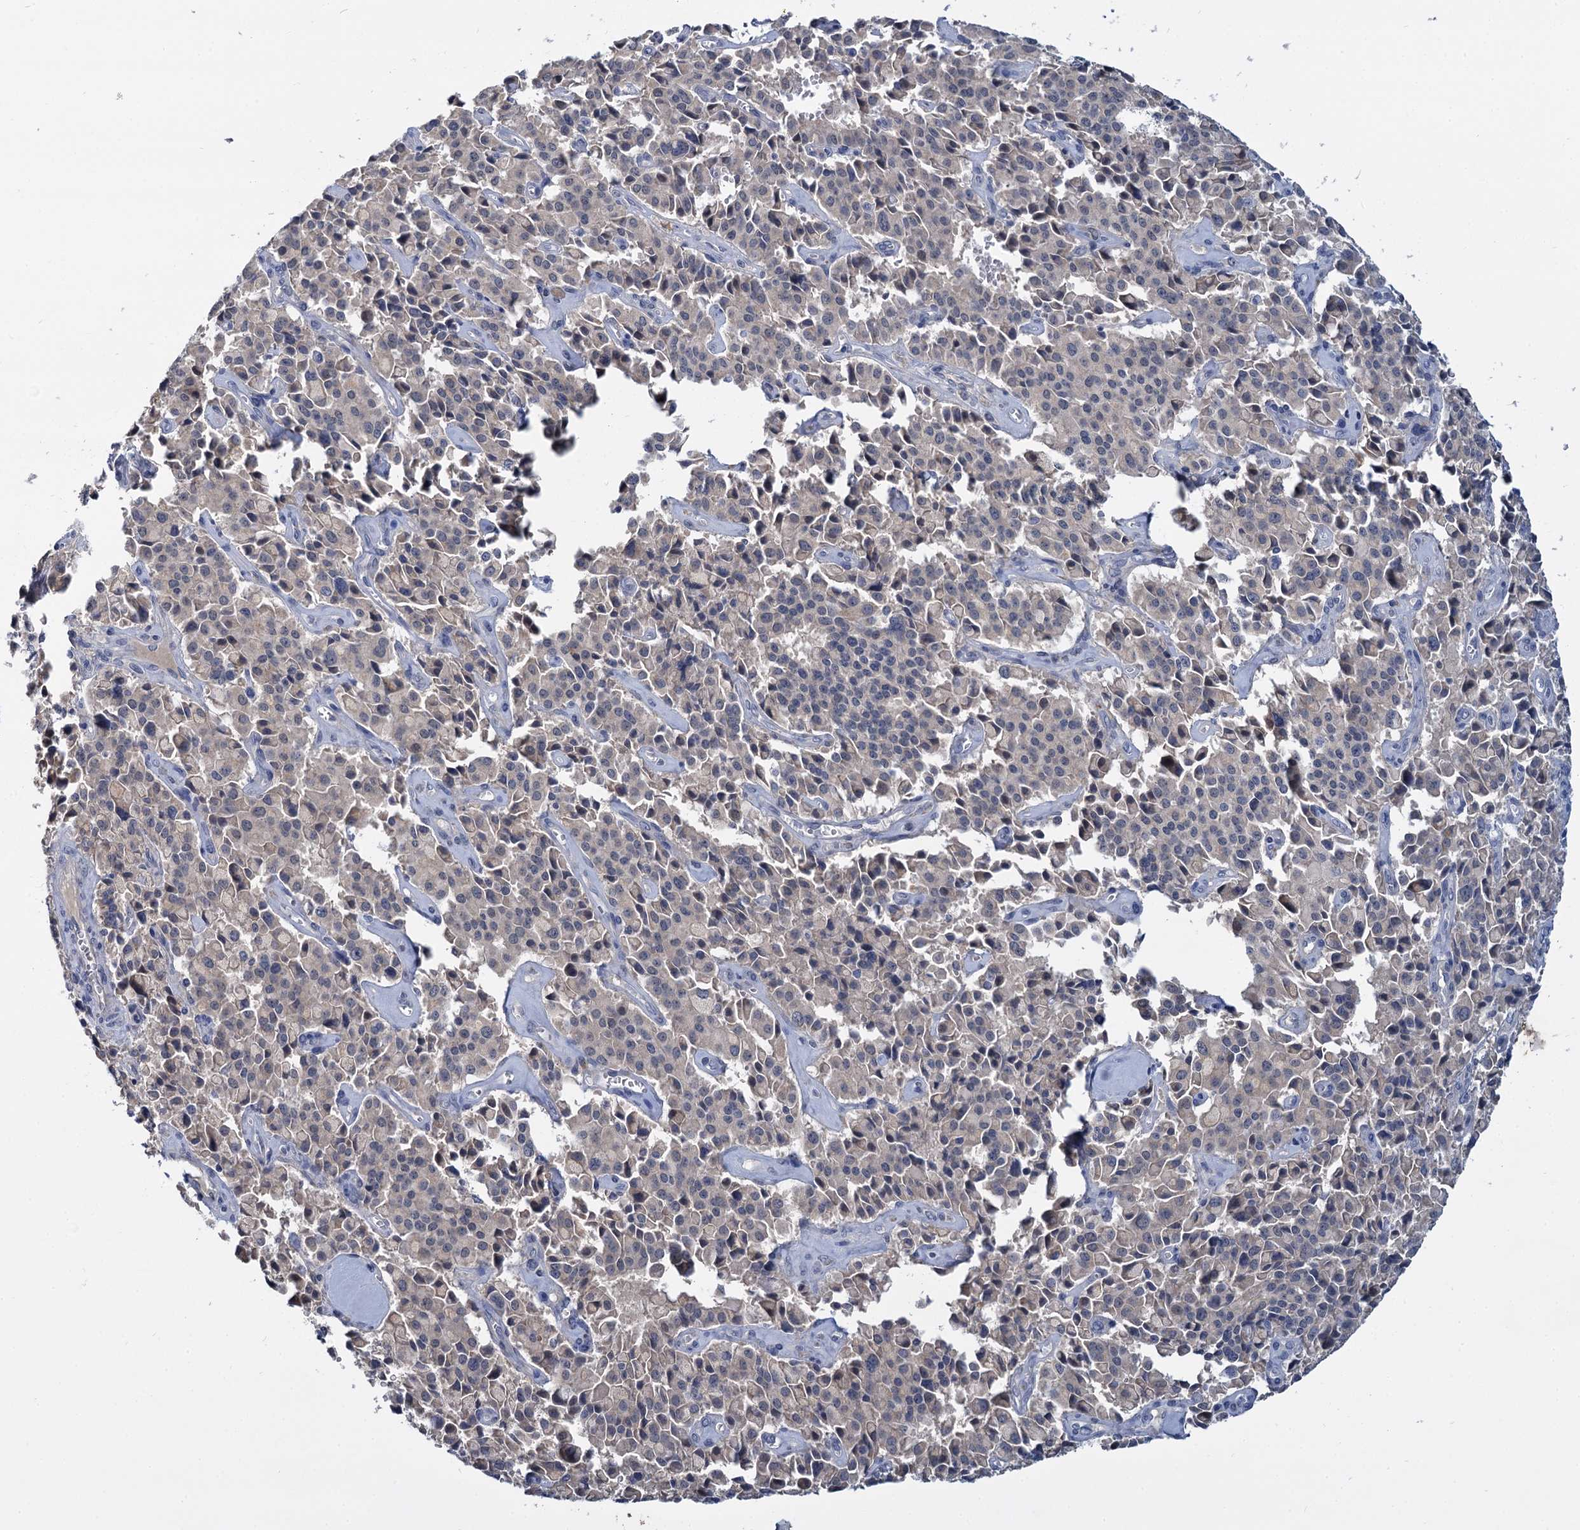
{"staining": {"intensity": "negative", "quantity": "none", "location": "none"}, "tissue": "pancreatic cancer", "cell_type": "Tumor cells", "image_type": "cancer", "snomed": [{"axis": "morphology", "description": "Adenocarcinoma, NOS"}, {"axis": "topography", "description": "Pancreas"}], "caption": "Tumor cells show no significant protein positivity in pancreatic cancer.", "gene": "ANKRD42", "patient": {"sex": "male", "age": 65}}